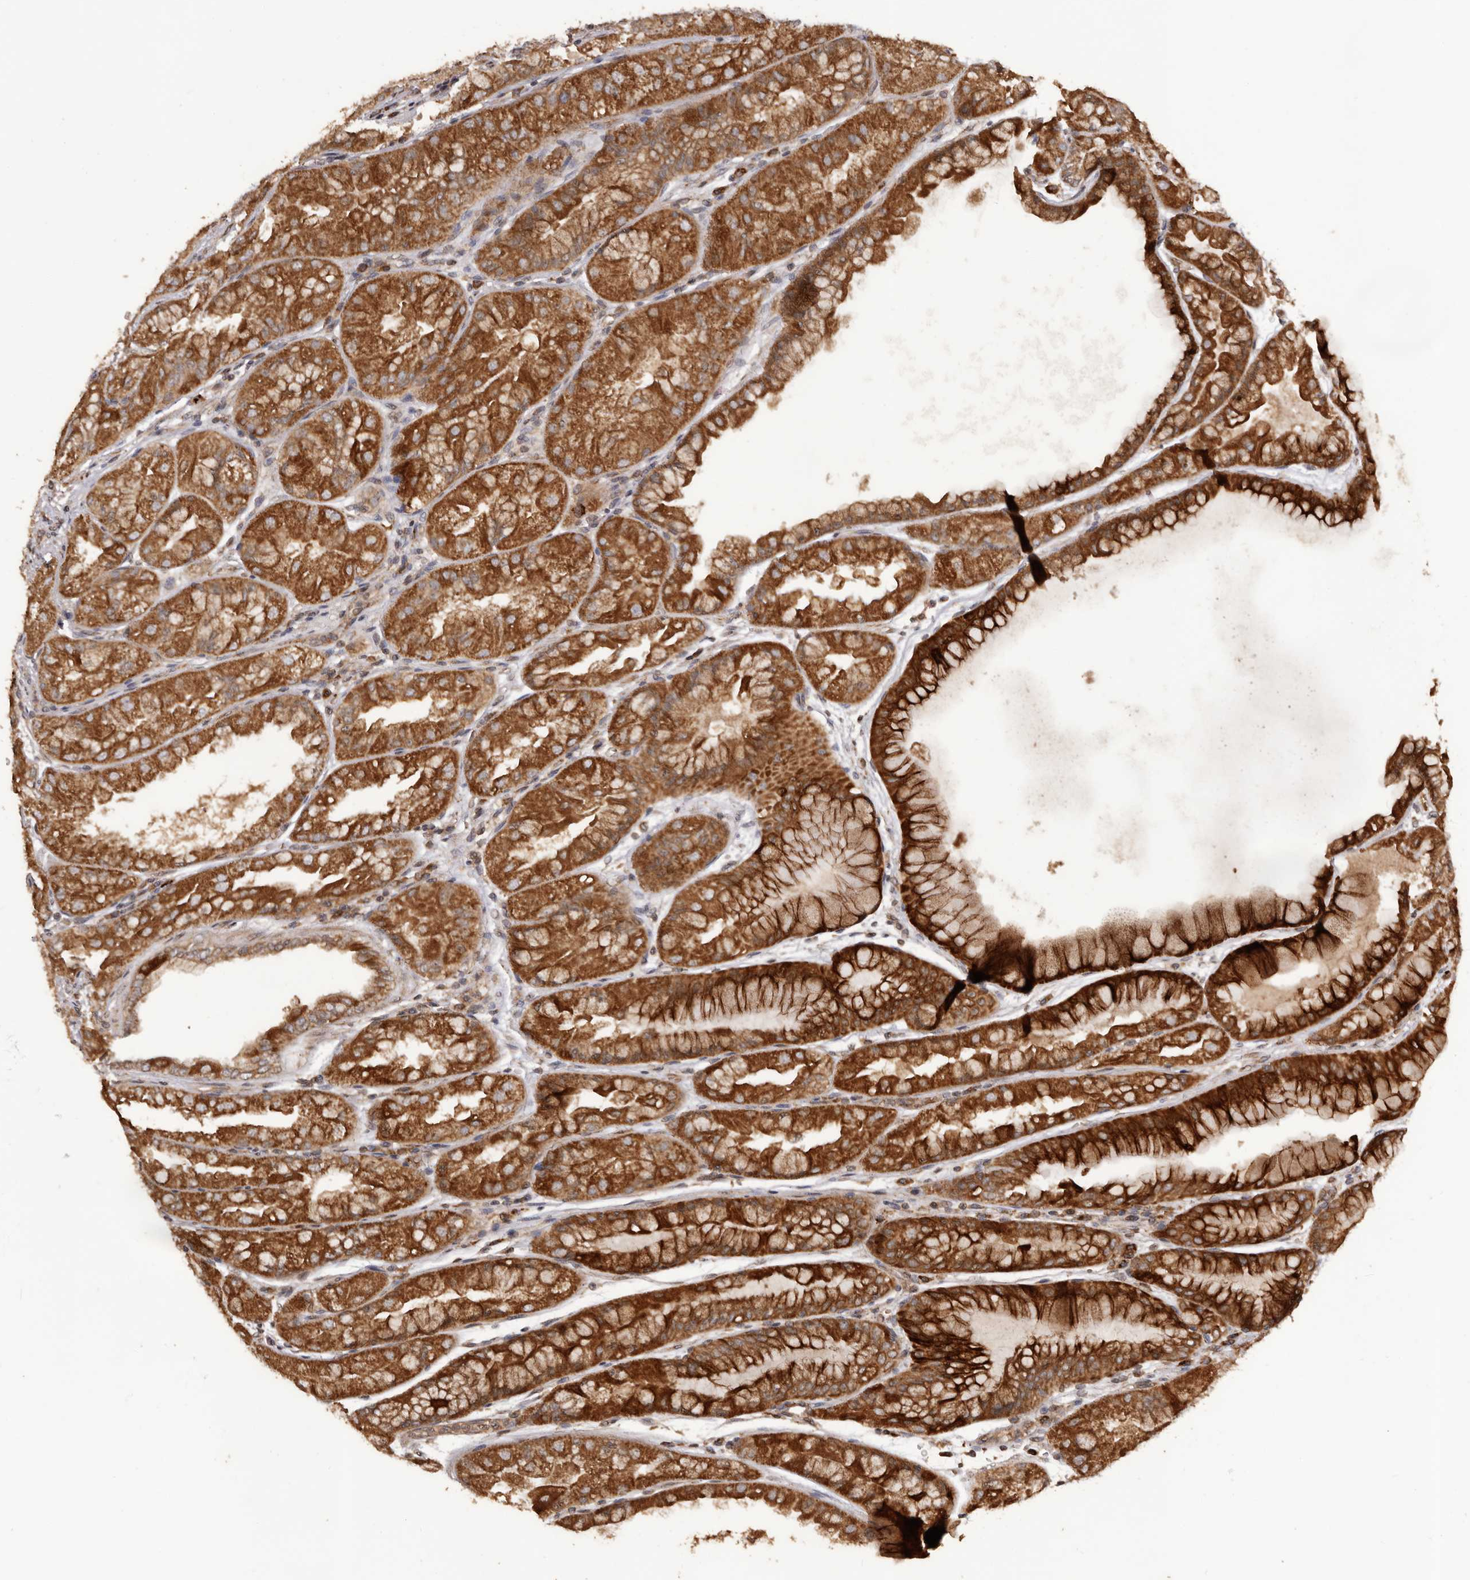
{"staining": {"intensity": "strong", "quantity": ">75%", "location": "cytoplasmic/membranous"}, "tissue": "stomach", "cell_type": "Glandular cells", "image_type": "normal", "snomed": [{"axis": "morphology", "description": "Normal tissue, NOS"}, {"axis": "topography", "description": "Stomach, upper"}], "caption": "Stomach stained with immunohistochemistry (IHC) reveals strong cytoplasmic/membranous expression in about >75% of glandular cells. (Brightfield microscopy of DAB IHC at high magnification).", "gene": "QRSL1", "patient": {"sex": "male", "age": 47}}